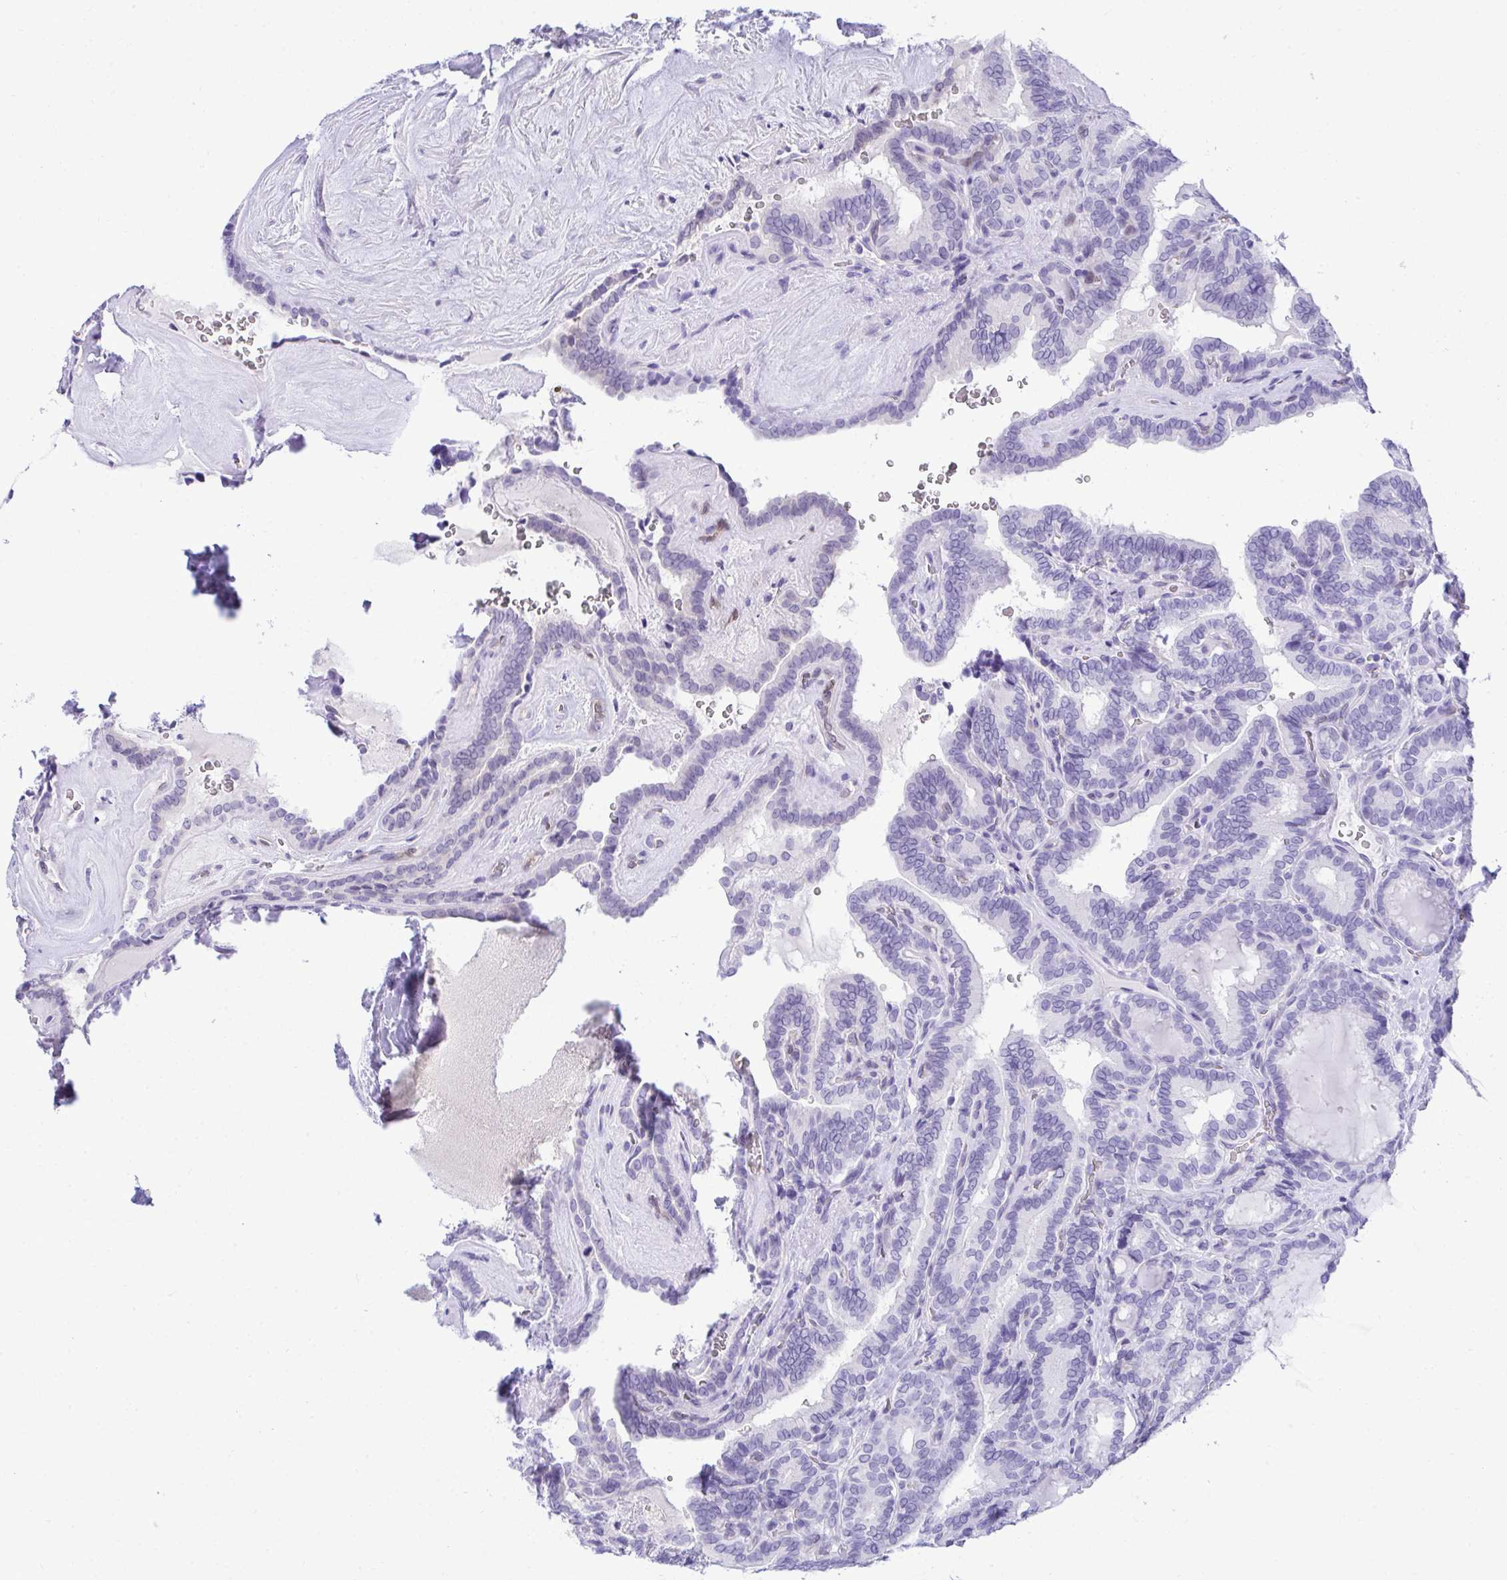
{"staining": {"intensity": "negative", "quantity": "none", "location": "none"}, "tissue": "thyroid cancer", "cell_type": "Tumor cells", "image_type": "cancer", "snomed": [{"axis": "morphology", "description": "Papillary adenocarcinoma, NOS"}, {"axis": "topography", "description": "Thyroid gland"}], "caption": "Thyroid papillary adenocarcinoma stained for a protein using immunohistochemistry (IHC) reveals no positivity tumor cells.", "gene": "PGM2L1", "patient": {"sex": "female", "age": 21}}